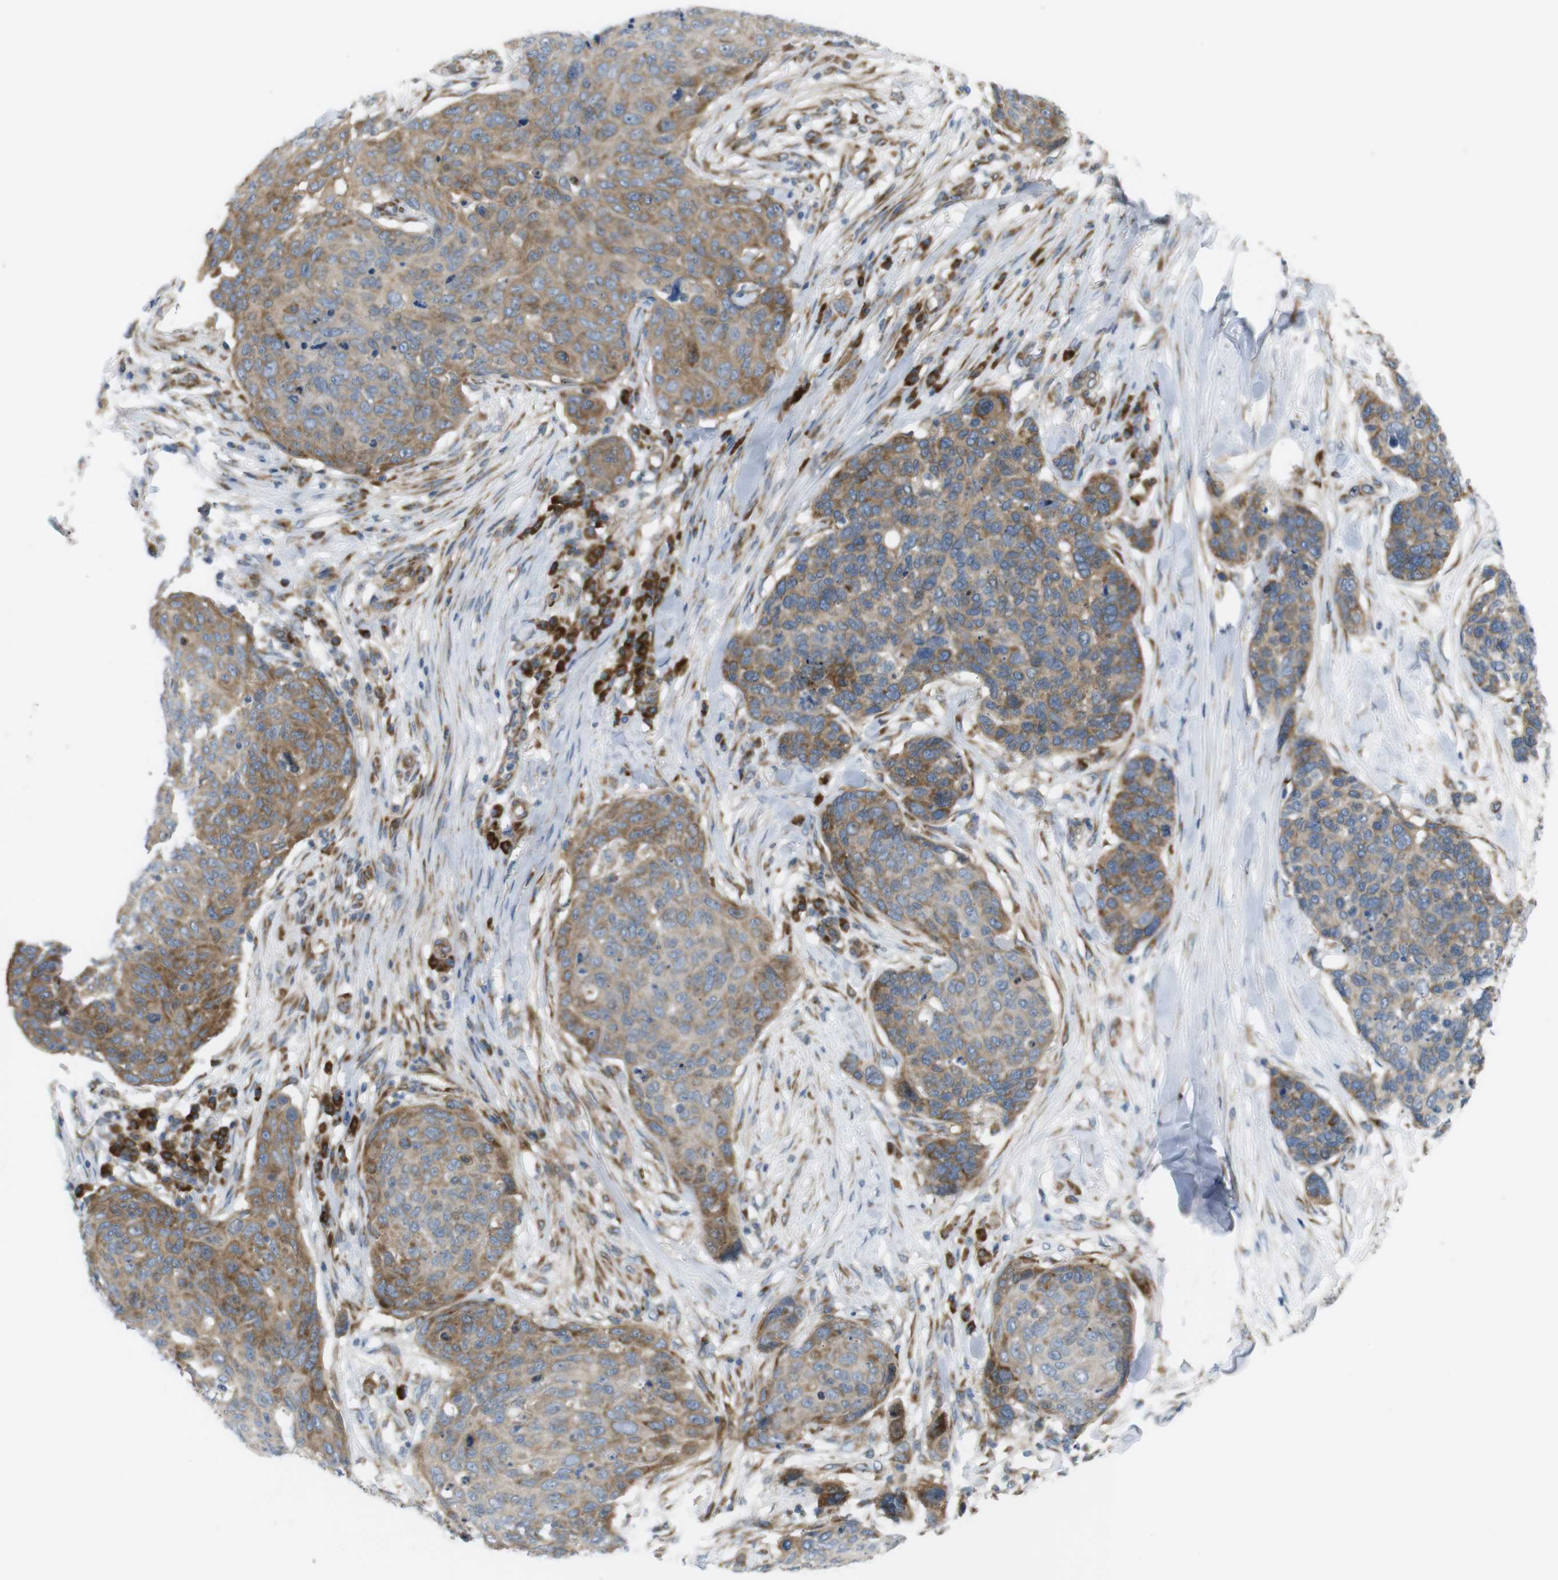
{"staining": {"intensity": "moderate", "quantity": ">75%", "location": "cytoplasmic/membranous"}, "tissue": "skin cancer", "cell_type": "Tumor cells", "image_type": "cancer", "snomed": [{"axis": "morphology", "description": "Squamous cell carcinoma in situ, NOS"}, {"axis": "morphology", "description": "Squamous cell carcinoma, NOS"}, {"axis": "topography", "description": "Skin"}], "caption": "Immunohistochemical staining of human skin squamous cell carcinoma displays moderate cytoplasmic/membranous protein positivity in approximately >75% of tumor cells.", "gene": "GJC3", "patient": {"sex": "male", "age": 93}}